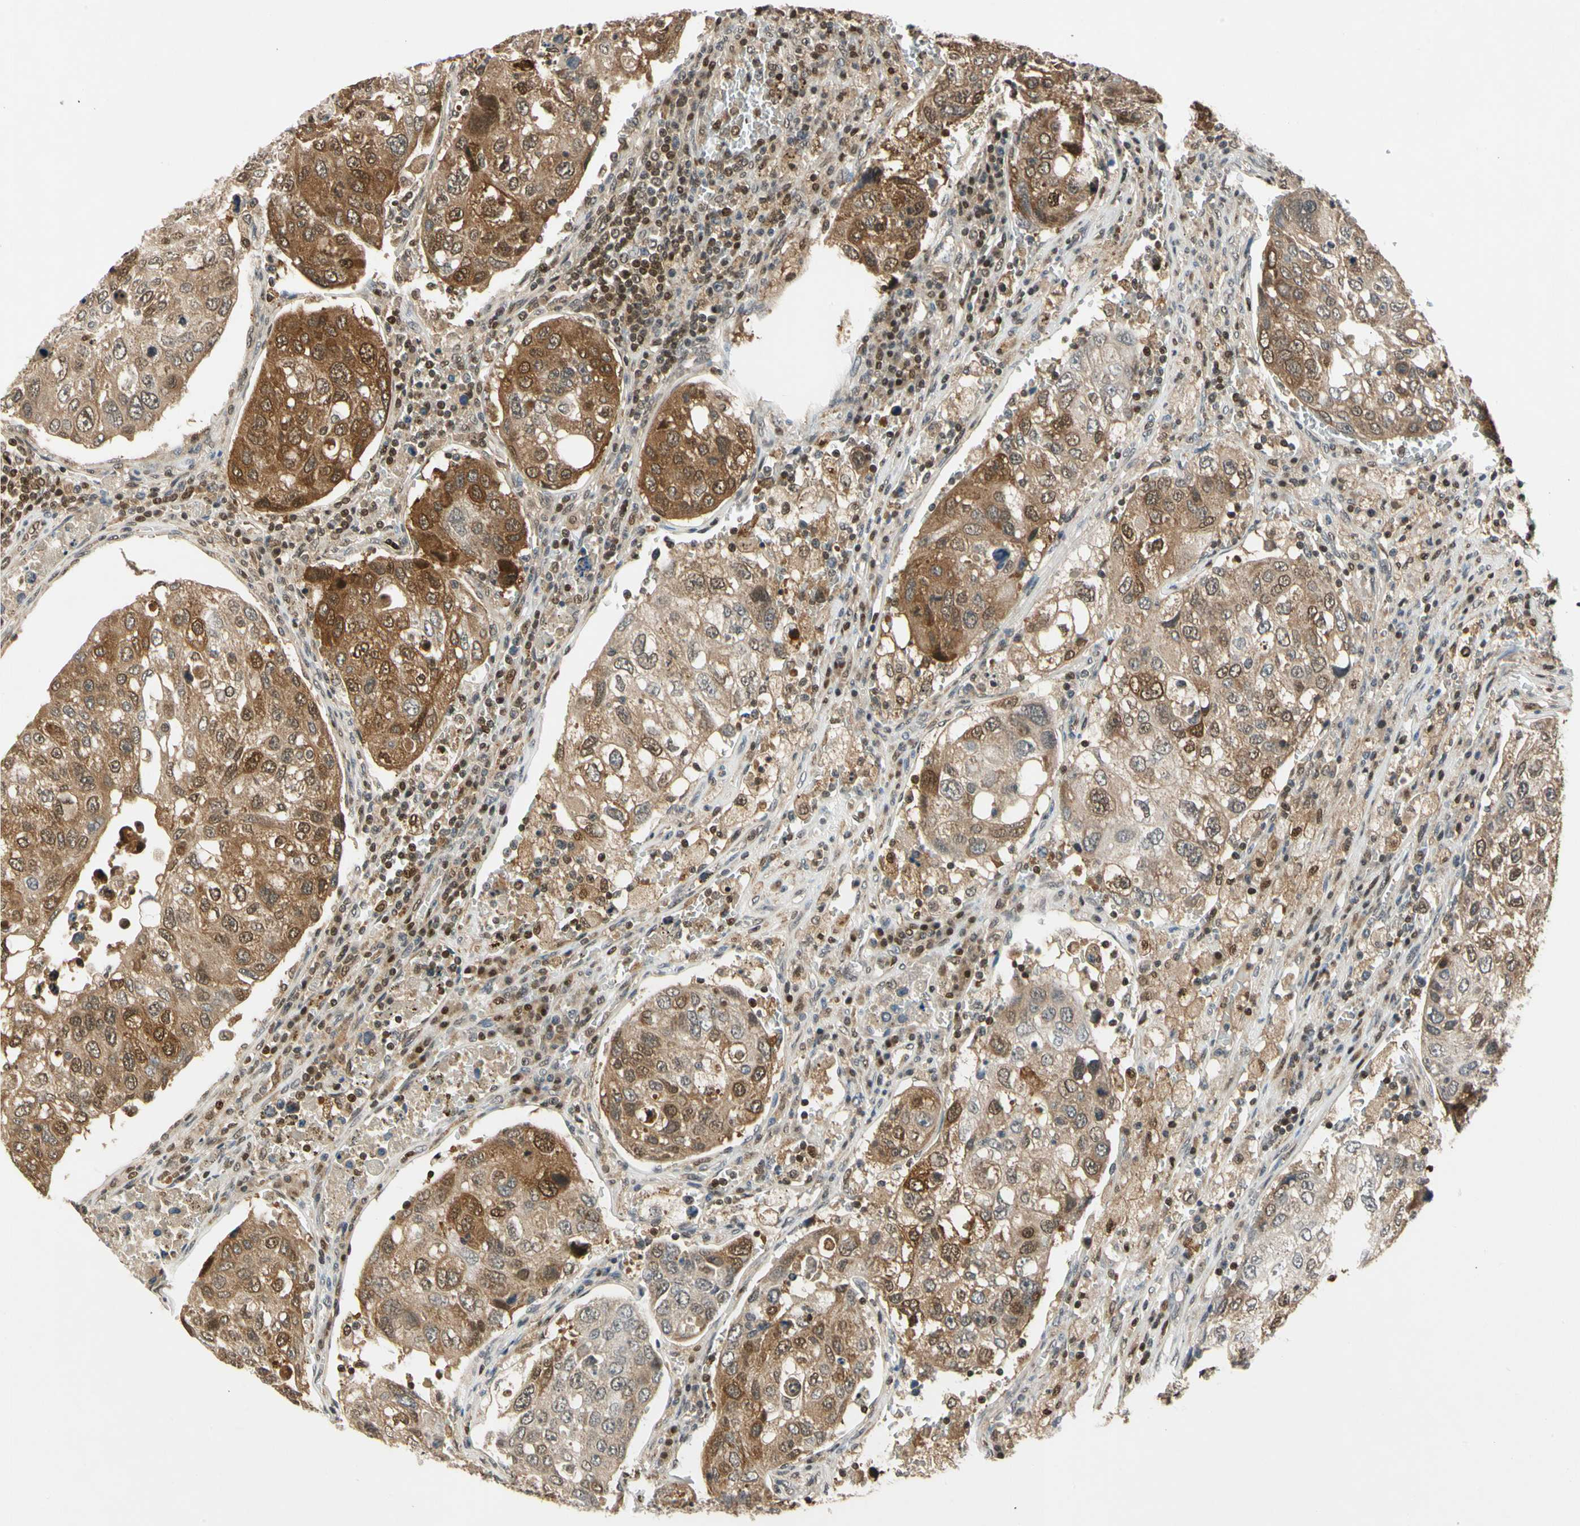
{"staining": {"intensity": "moderate", "quantity": ">75%", "location": "cytoplasmic/membranous"}, "tissue": "urothelial cancer", "cell_type": "Tumor cells", "image_type": "cancer", "snomed": [{"axis": "morphology", "description": "Urothelial carcinoma, High grade"}, {"axis": "topography", "description": "Lymph node"}, {"axis": "topography", "description": "Urinary bladder"}], "caption": "IHC of urothelial carcinoma (high-grade) reveals medium levels of moderate cytoplasmic/membranous staining in about >75% of tumor cells. The protein is stained brown, and the nuclei are stained in blue (DAB IHC with brightfield microscopy, high magnification).", "gene": "GSR", "patient": {"sex": "male", "age": 51}}